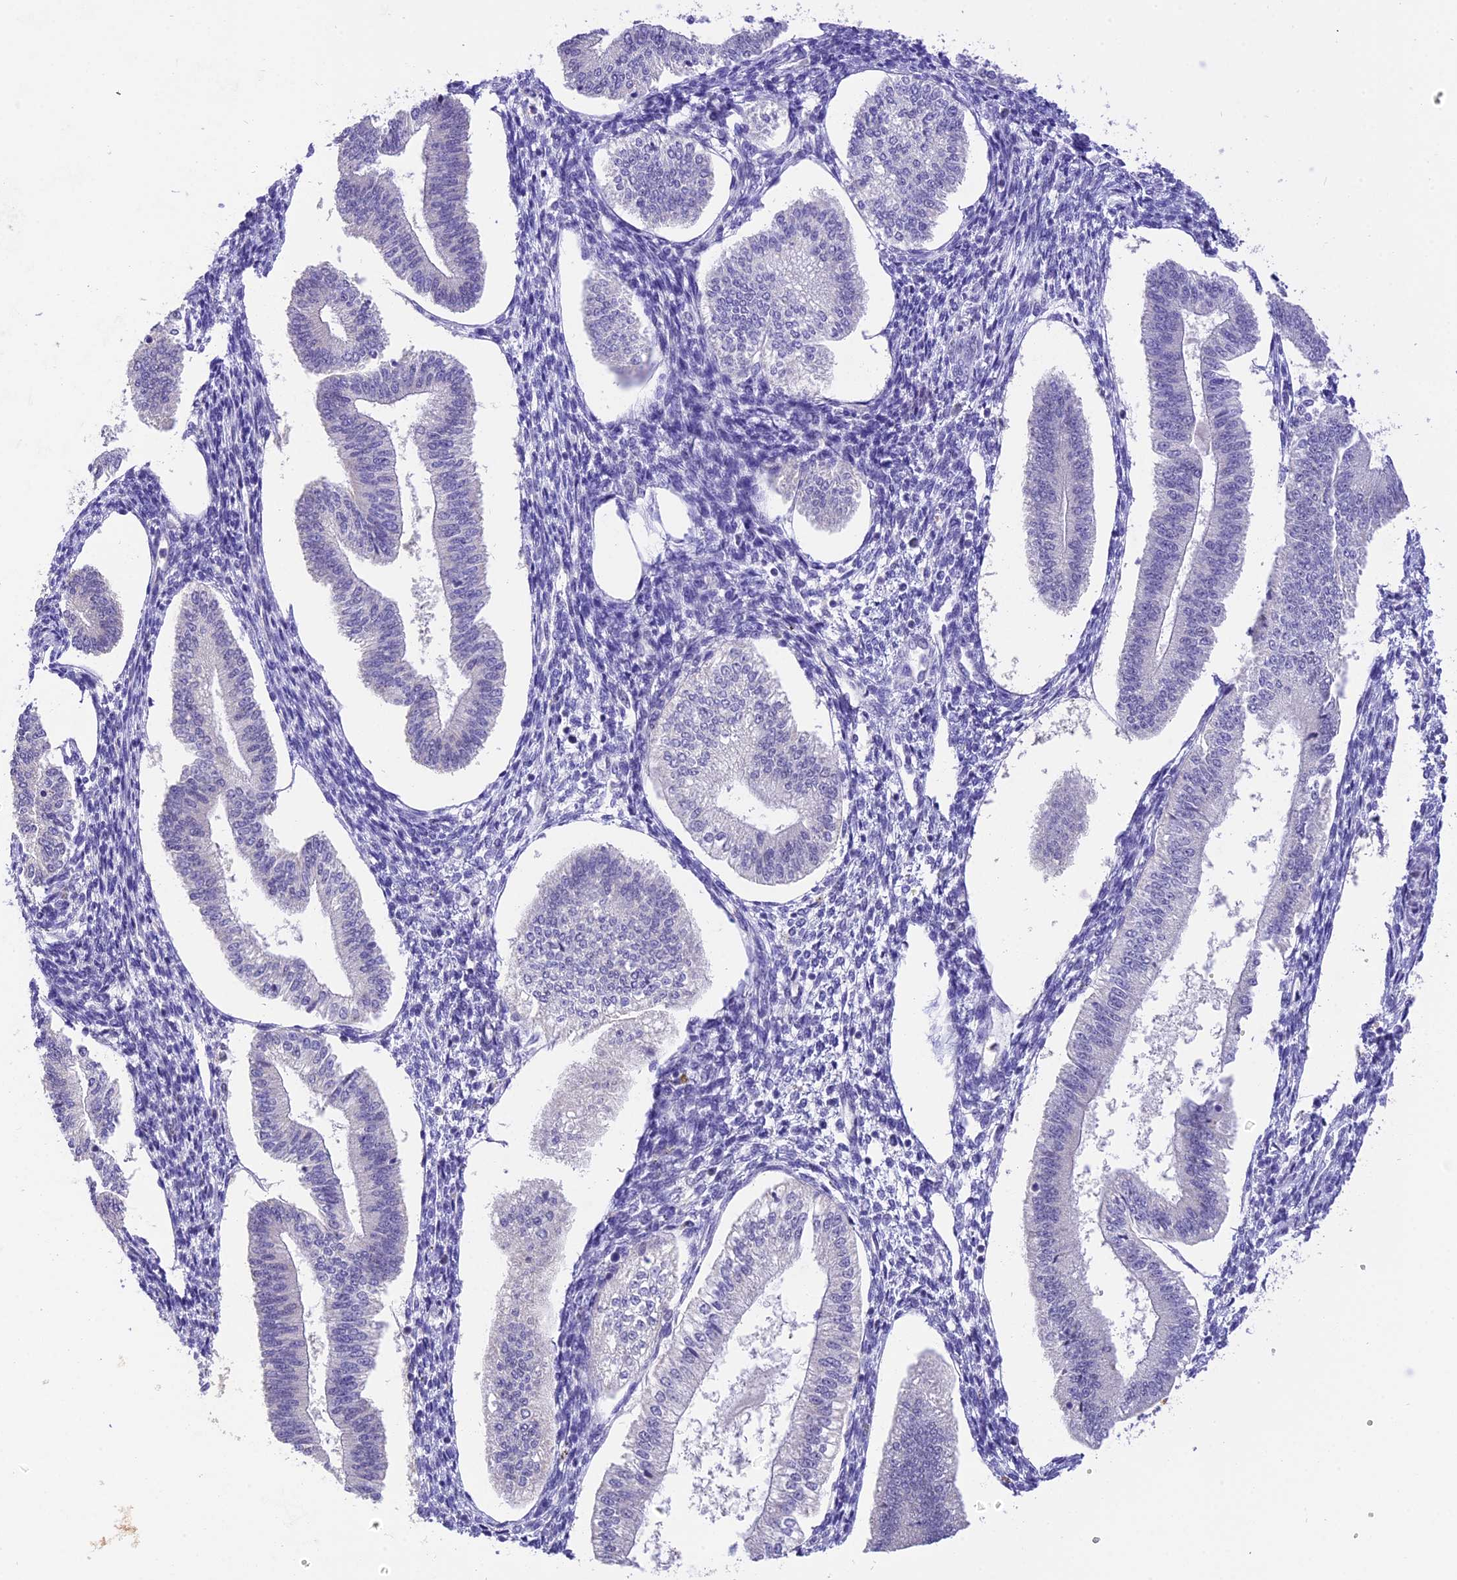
{"staining": {"intensity": "negative", "quantity": "none", "location": "none"}, "tissue": "endometrium", "cell_type": "Cells in endometrial stroma", "image_type": "normal", "snomed": [{"axis": "morphology", "description": "Normal tissue, NOS"}, {"axis": "topography", "description": "Endometrium"}], "caption": "Immunohistochemistry of benign human endometrium reveals no expression in cells in endometrial stroma. The staining was performed using DAB to visualize the protein expression in brown, while the nuclei were stained in blue with hematoxylin (Magnification: 20x).", "gene": "AHSP", "patient": {"sex": "female", "age": 34}}